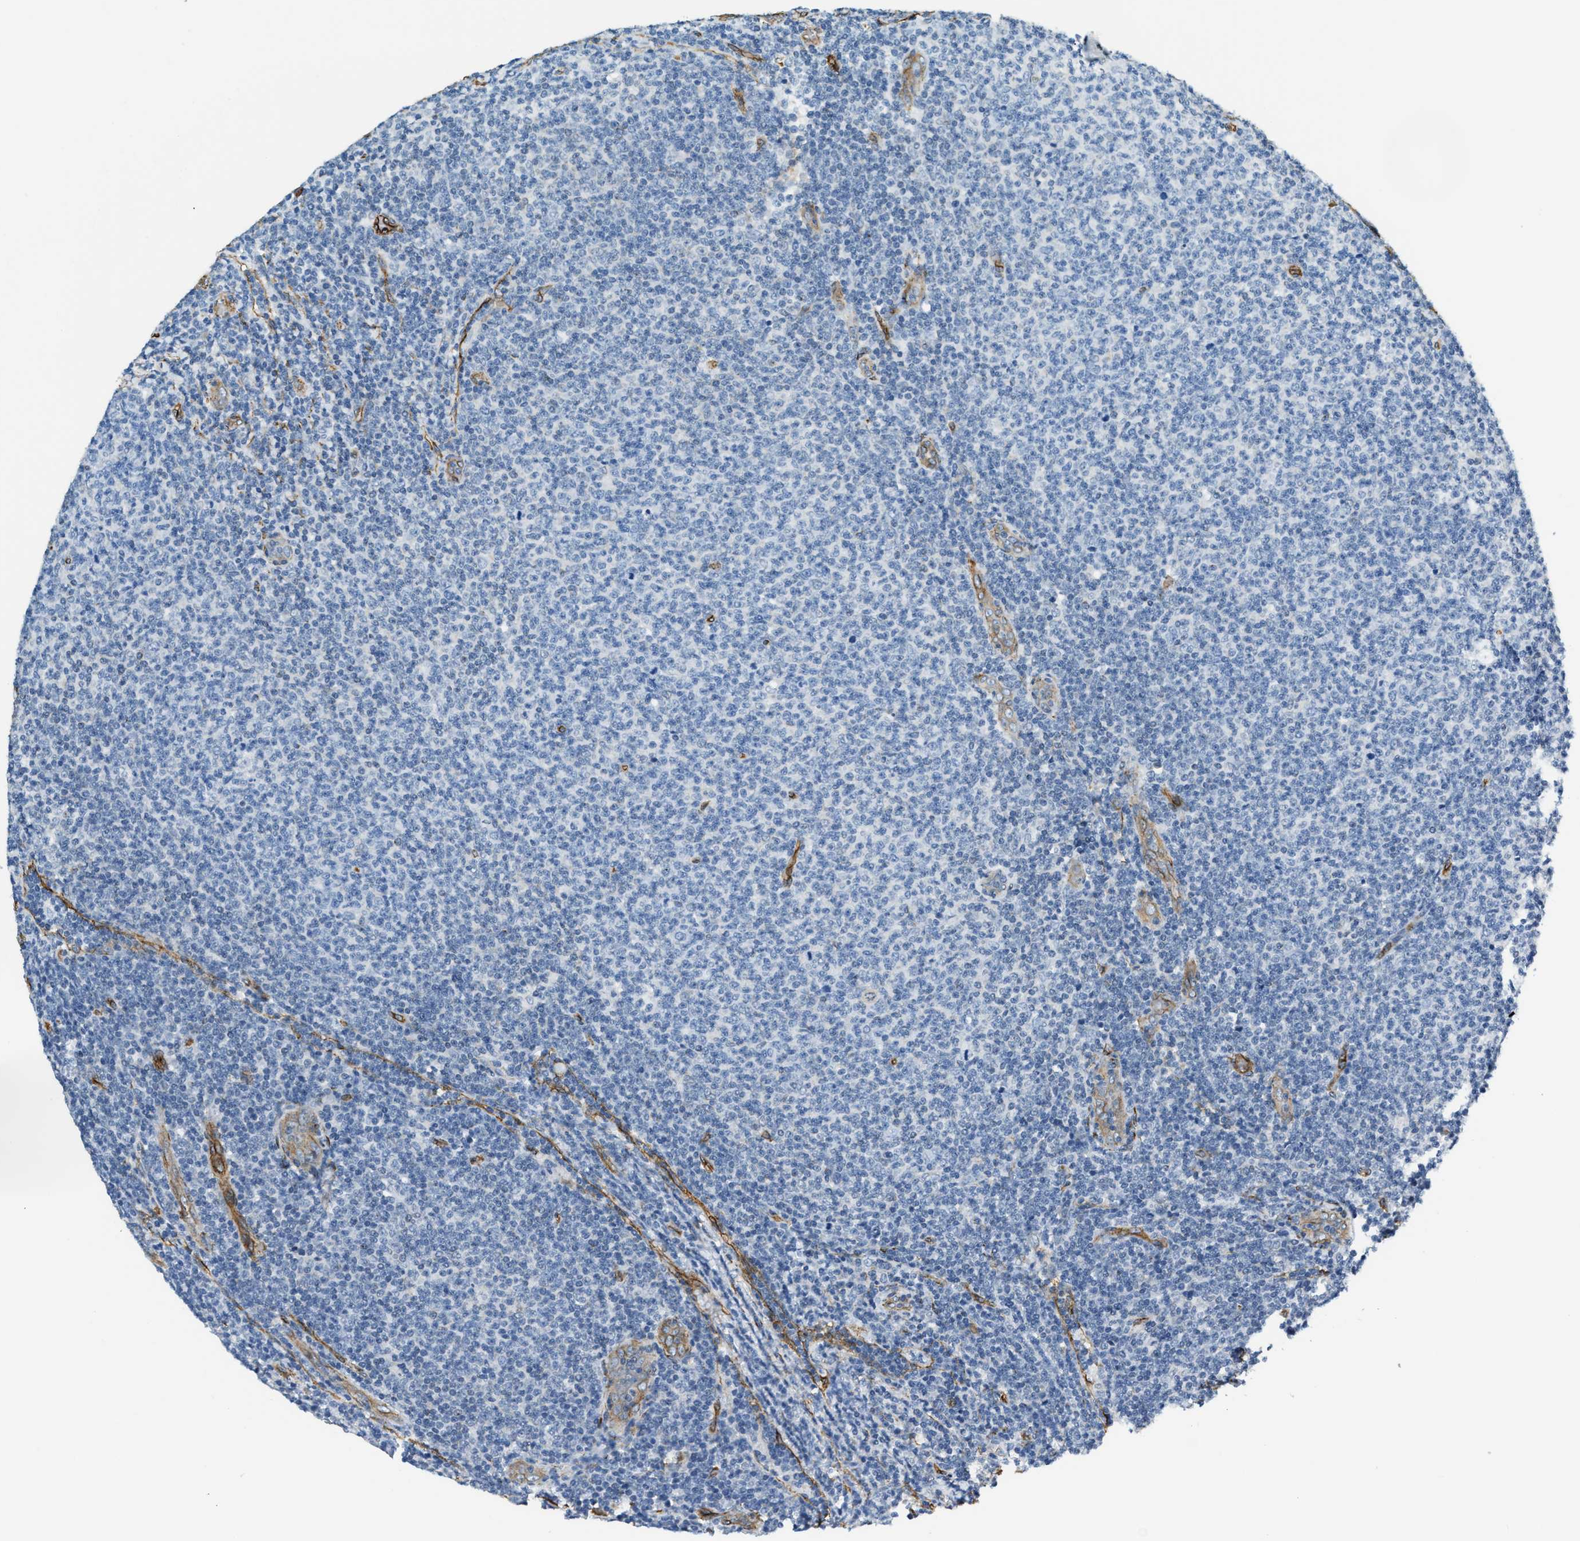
{"staining": {"intensity": "negative", "quantity": "none", "location": "none"}, "tissue": "lymphoma", "cell_type": "Tumor cells", "image_type": "cancer", "snomed": [{"axis": "morphology", "description": "Malignant lymphoma, non-Hodgkin's type, Low grade"}, {"axis": "topography", "description": "Lymph node"}], "caption": "Immunohistochemistry micrograph of lymphoma stained for a protein (brown), which exhibits no expression in tumor cells.", "gene": "TMEM43", "patient": {"sex": "male", "age": 66}}